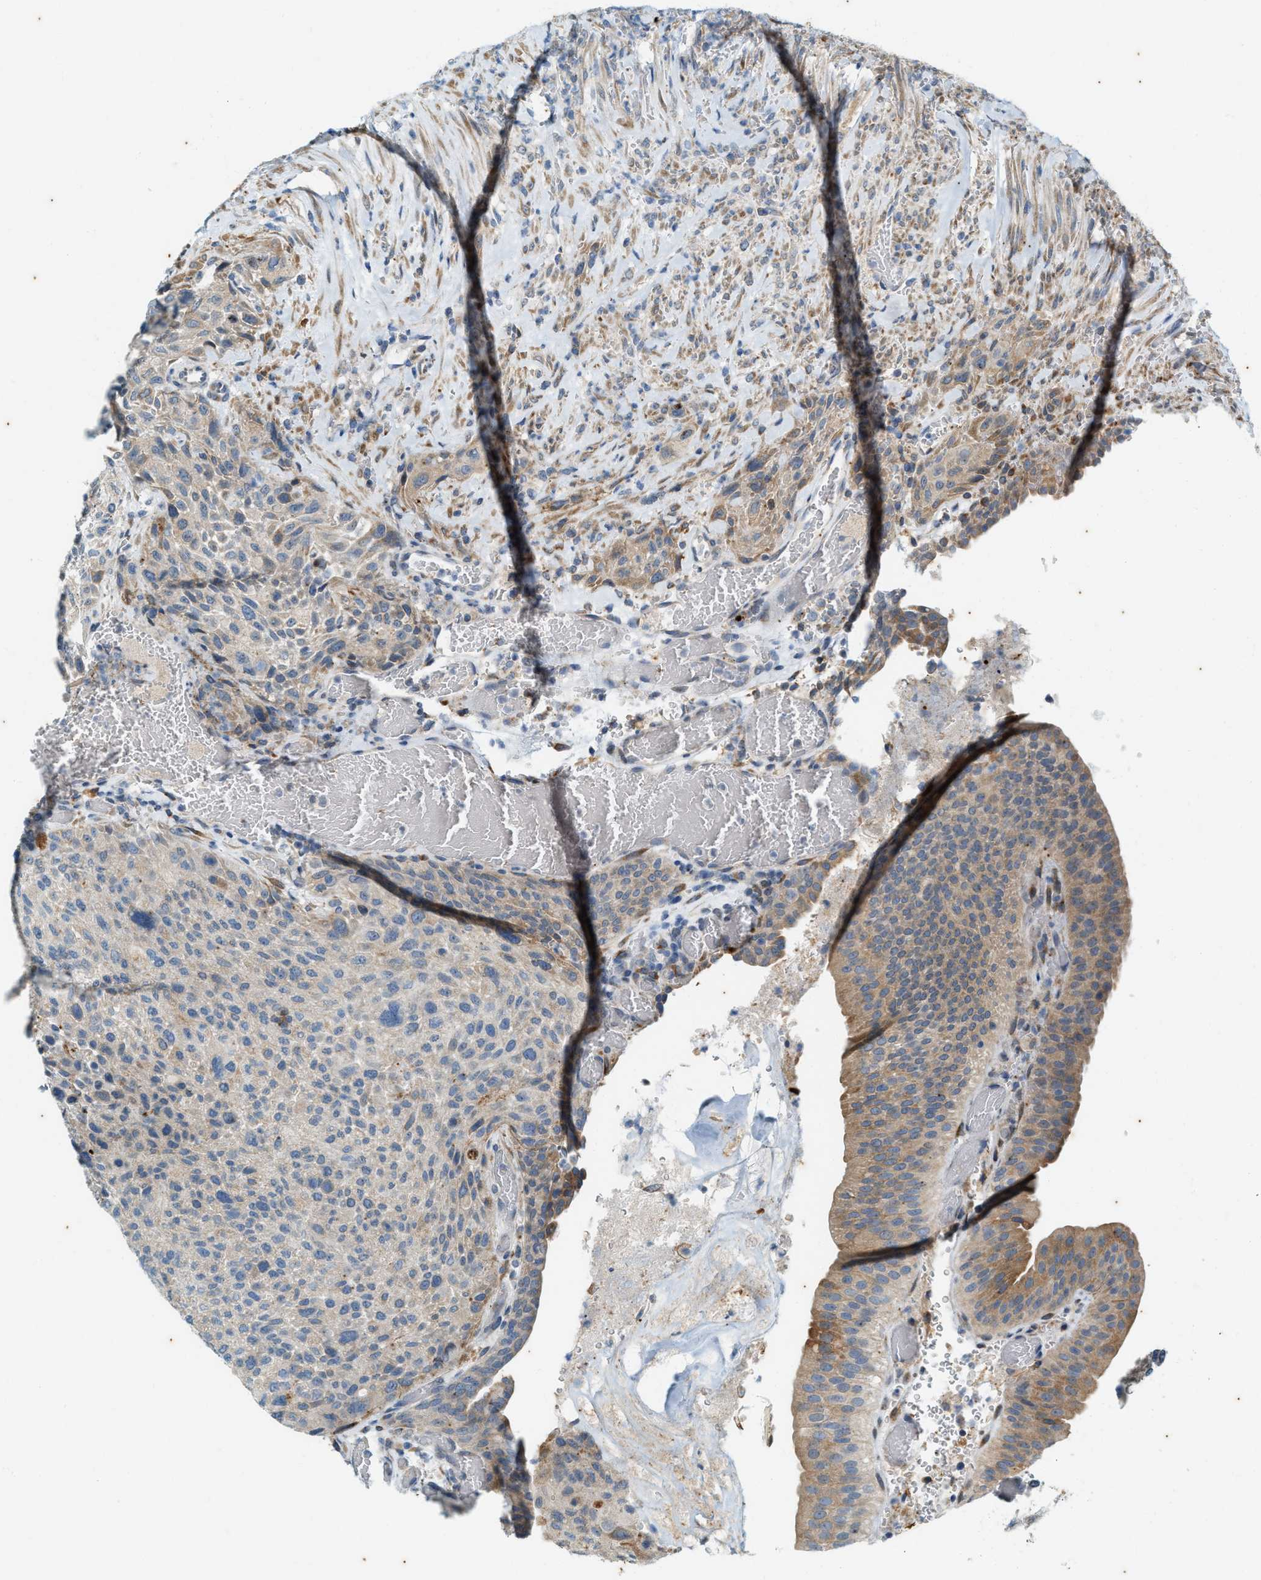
{"staining": {"intensity": "moderate", "quantity": "<25%", "location": "cytoplasmic/membranous"}, "tissue": "urothelial cancer", "cell_type": "Tumor cells", "image_type": "cancer", "snomed": [{"axis": "morphology", "description": "Urothelial carcinoma, Low grade"}, {"axis": "morphology", "description": "Urothelial carcinoma, High grade"}, {"axis": "topography", "description": "Urinary bladder"}], "caption": "A micrograph showing moderate cytoplasmic/membranous positivity in about <25% of tumor cells in high-grade urothelial carcinoma, as visualized by brown immunohistochemical staining.", "gene": "CHPF2", "patient": {"sex": "male", "age": 35}}